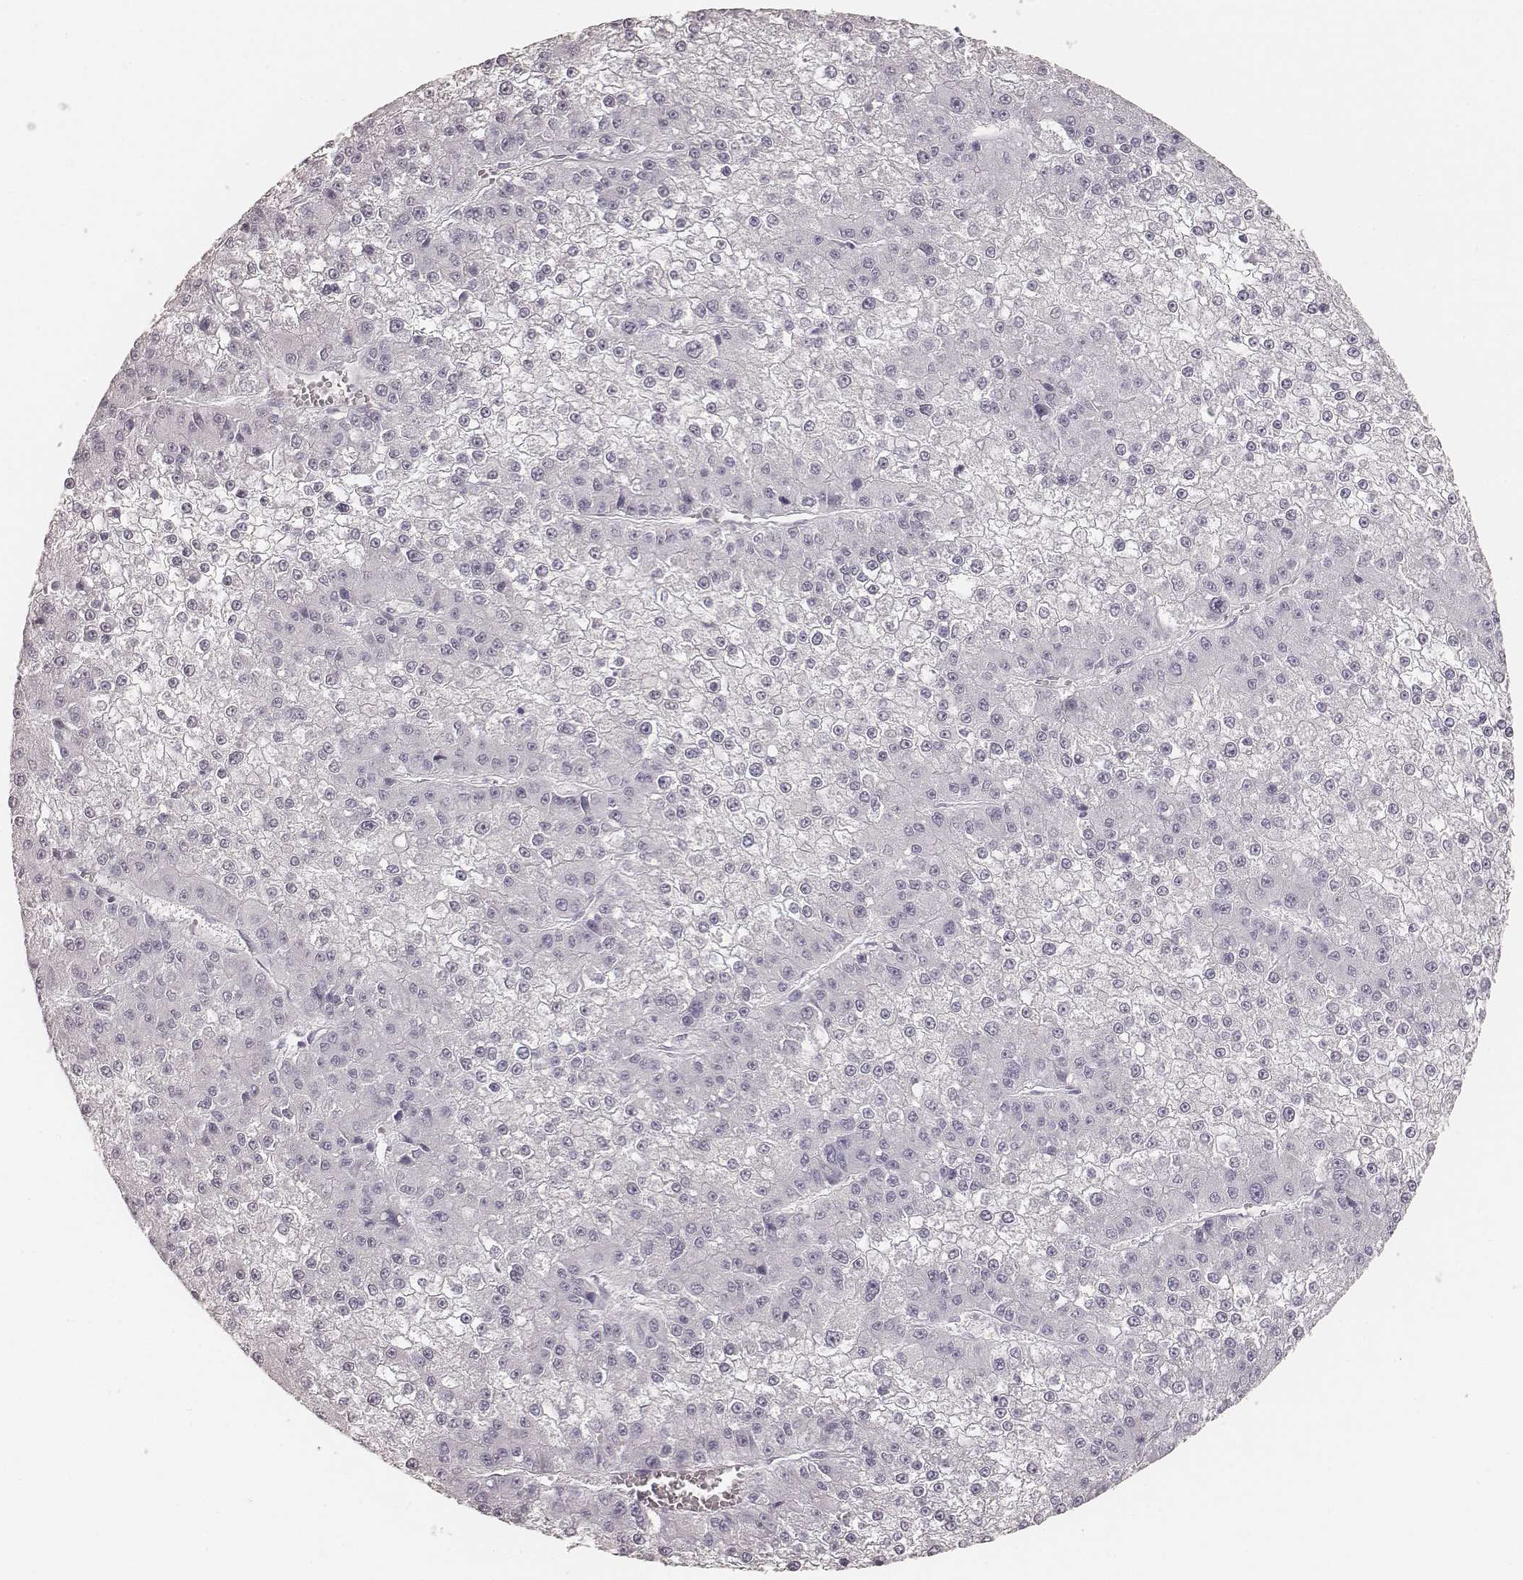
{"staining": {"intensity": "negative", "quantity": "none", "location": "none"}, "tissue": "liver cancer", "cell_type": "Tumor cells", "image_type": "cancer", "snomed": [{"axis": "morphology", "description": "Carcinoma, Hepatocellular, NOS"}, {"axis": "topography", "description": "Liver"}], "caption": "Protein analysis of liver cancer (hepatocellular carcinoma) exhibits no significant positivity in tumor cells.", "gene": "KRT34", "patient": {"sex": "female", "age": 73}}